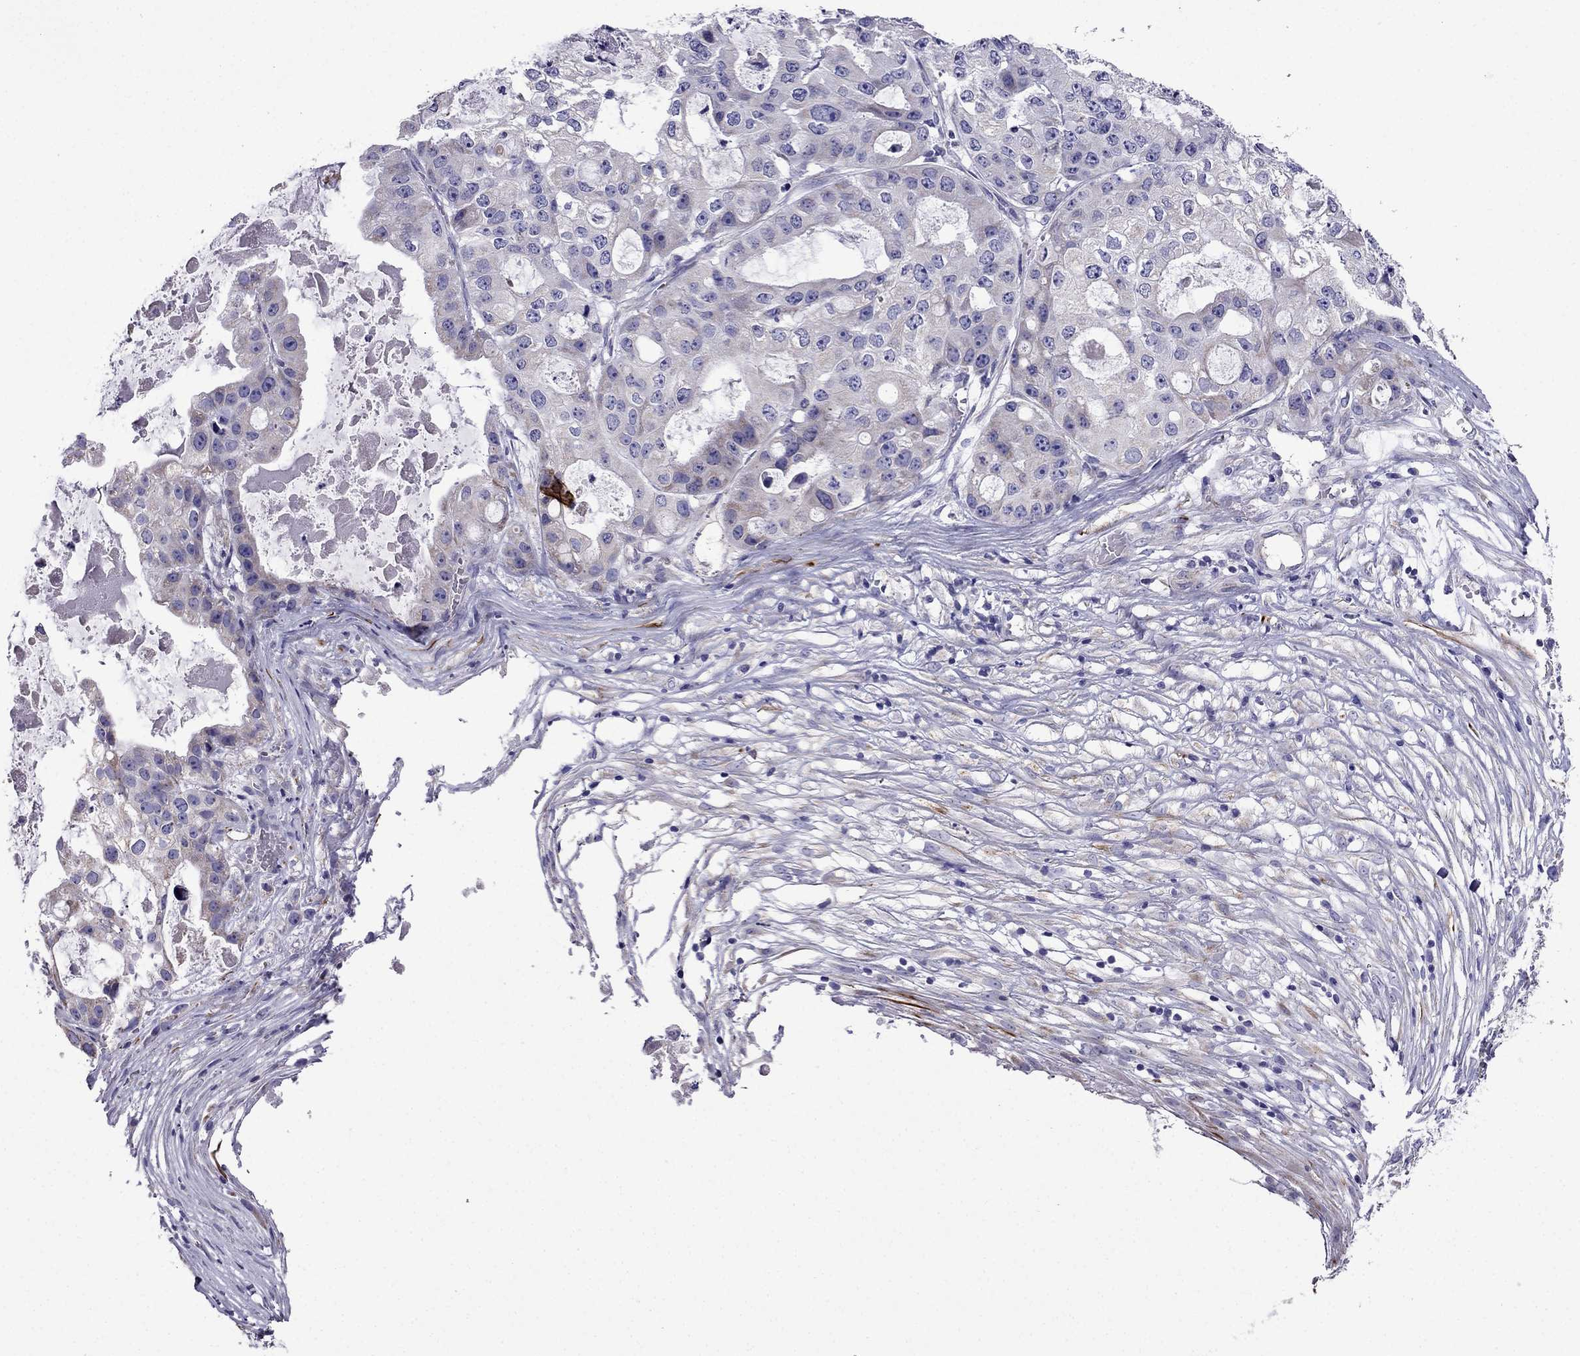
{"staining": {"intensity": "weak", "quantity": "<25%", "location": "cytoplasmic/membranous"}, "tissue": "ovarian cancer", "cell_type": "Tumor cells", "image_type": "cancer", "snomed": [{"axis": "morphology", "description": "Cystadenocarcinoma, serous, NOS"}, {"axis": "topography", "description": "Ovary"}], "caption": "Micrograph shows no protein positivity in tumor cells of ovarian serous cystadenocarcinoma tissue.", "gene": "DSC1", "patient": {"sex": "female", "age": 56}}